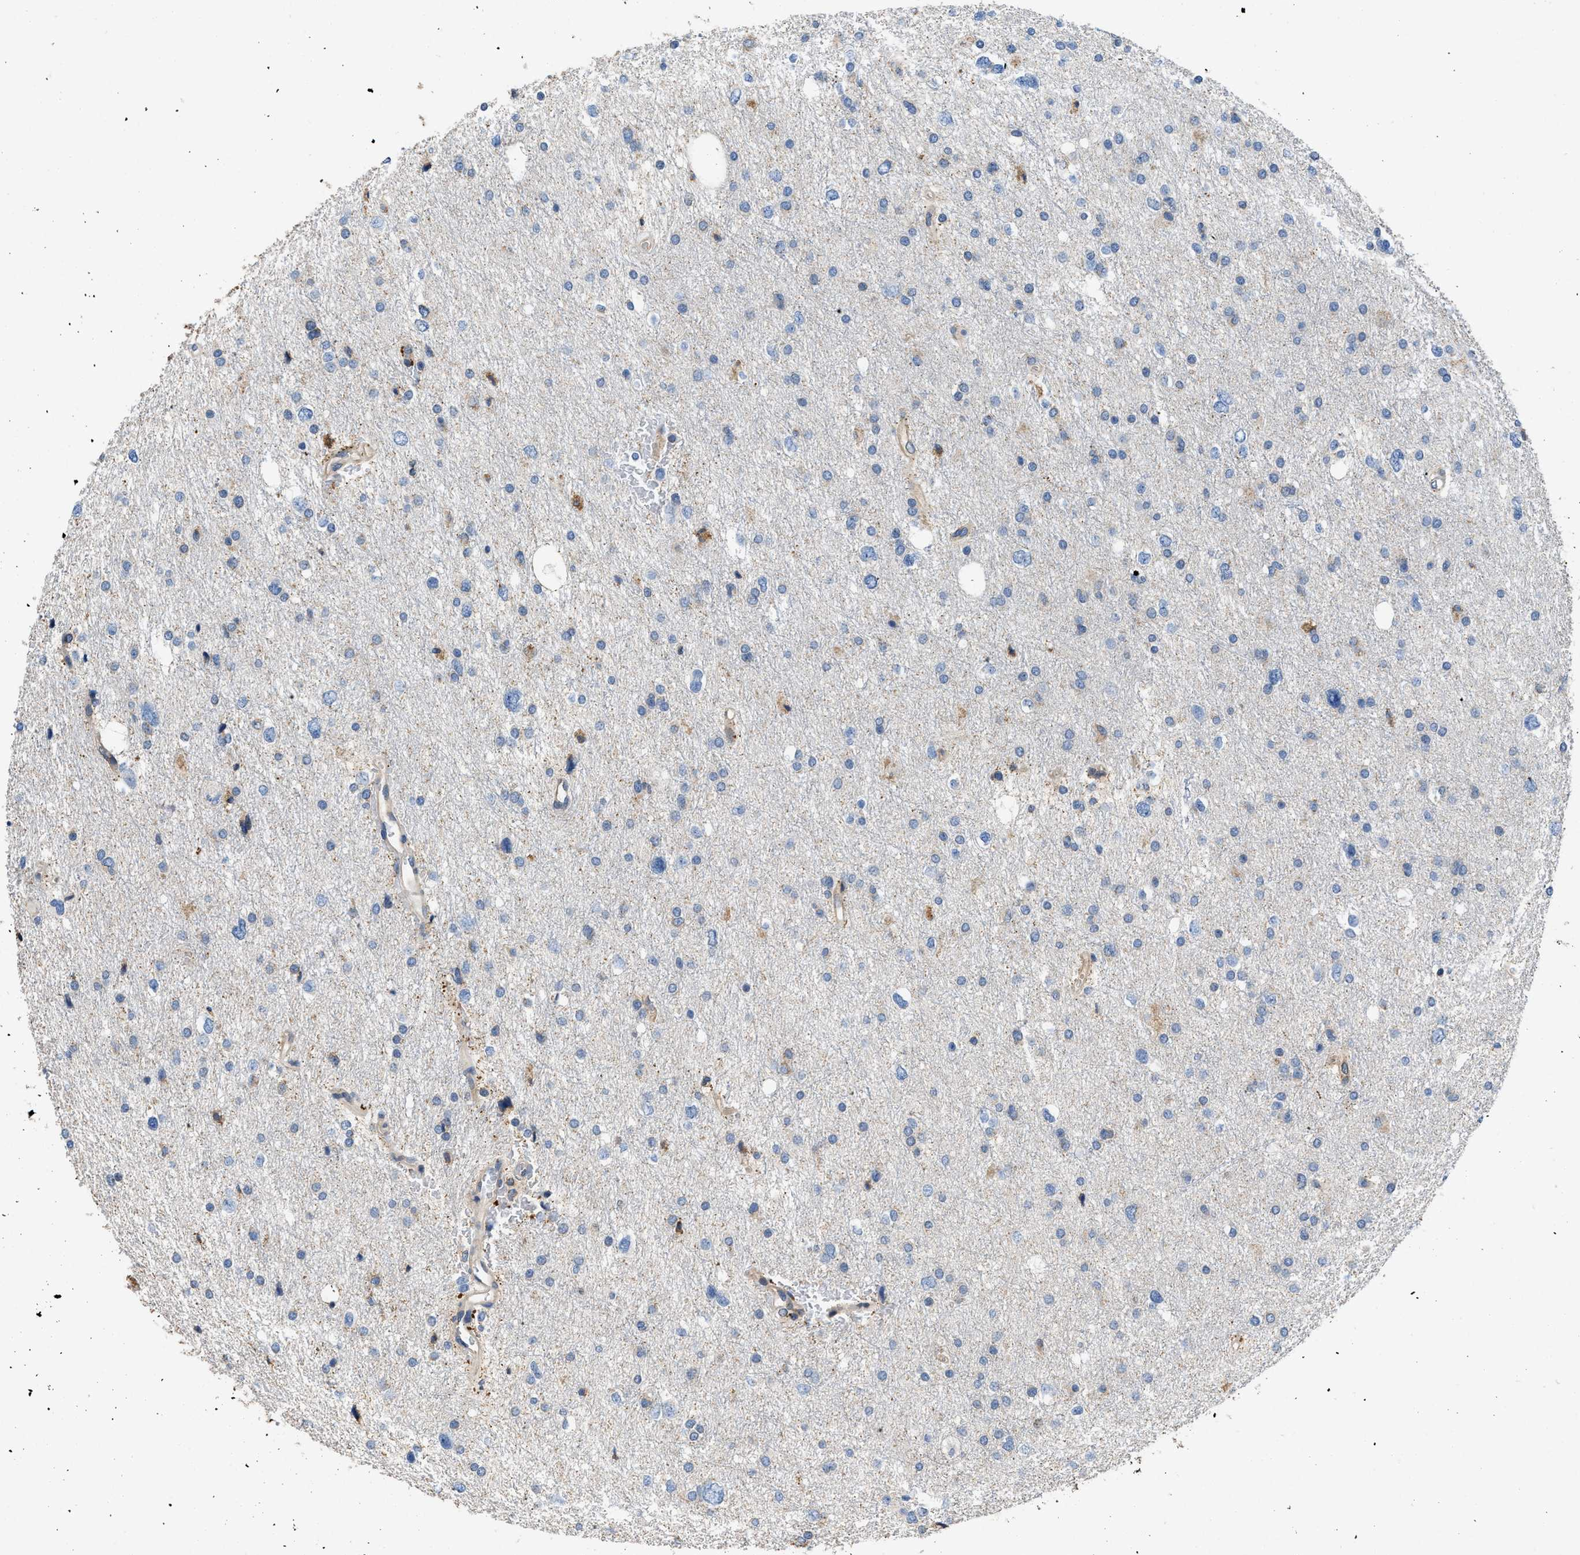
{"staining": {"intensity": "negative", "quantity": "none", "location": "none"}, "tissue": "glioma", "cell_type": "Tumor cells", "image_type": "cancer", "snomed": [{"axis": "morphology", "description": "Glioma, malignant, Low grade"}, {"axis": "topography", "description": "Brain"}], "caption": "IHC histopathology image of glioma stained for a protein (brown), which reveals no staining in tumor cells.", "gene": "GGCX", "patient": {"sex": "female", "age": 37}}